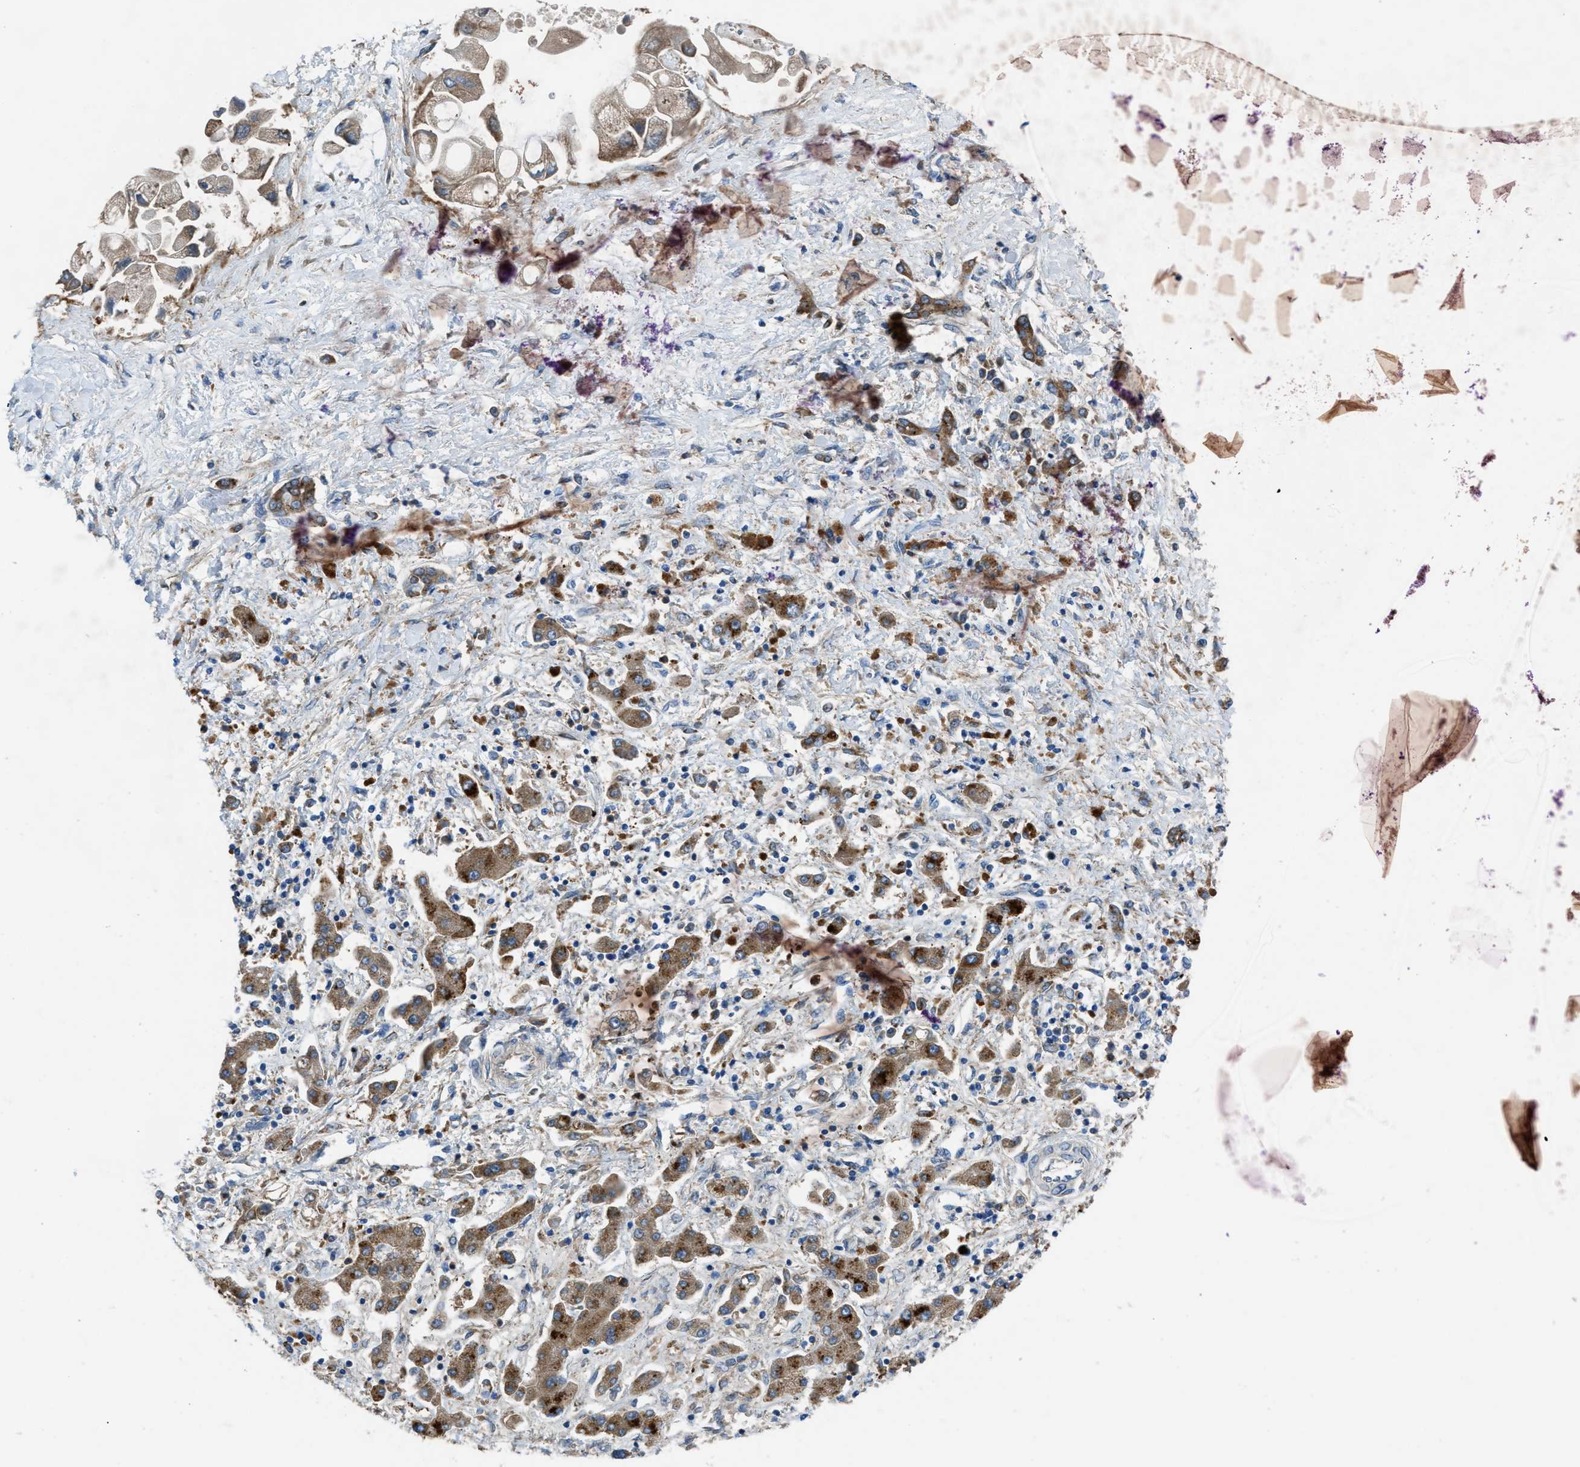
{"staining": {"intensity": "weak", "quantity": "<25%", "location": "cytoplasmic/membranous"}, "tissue": "liver cancer", "cell_type": "Tumor cells", "image_type": "cancer", "snomed": [{"axis": "morphology", "description": "Cholangiocarcinoma"}, {"axis": "topography", "description": "Liver"}], "caption": "This is an immunohistochemistry (IHC) histopathology image of liver cancer (cholangiocarcinoma). There is no expression in tumor cells.", "gene": "MAP3K20", "patient": {"sex": "male", "age": 50}}